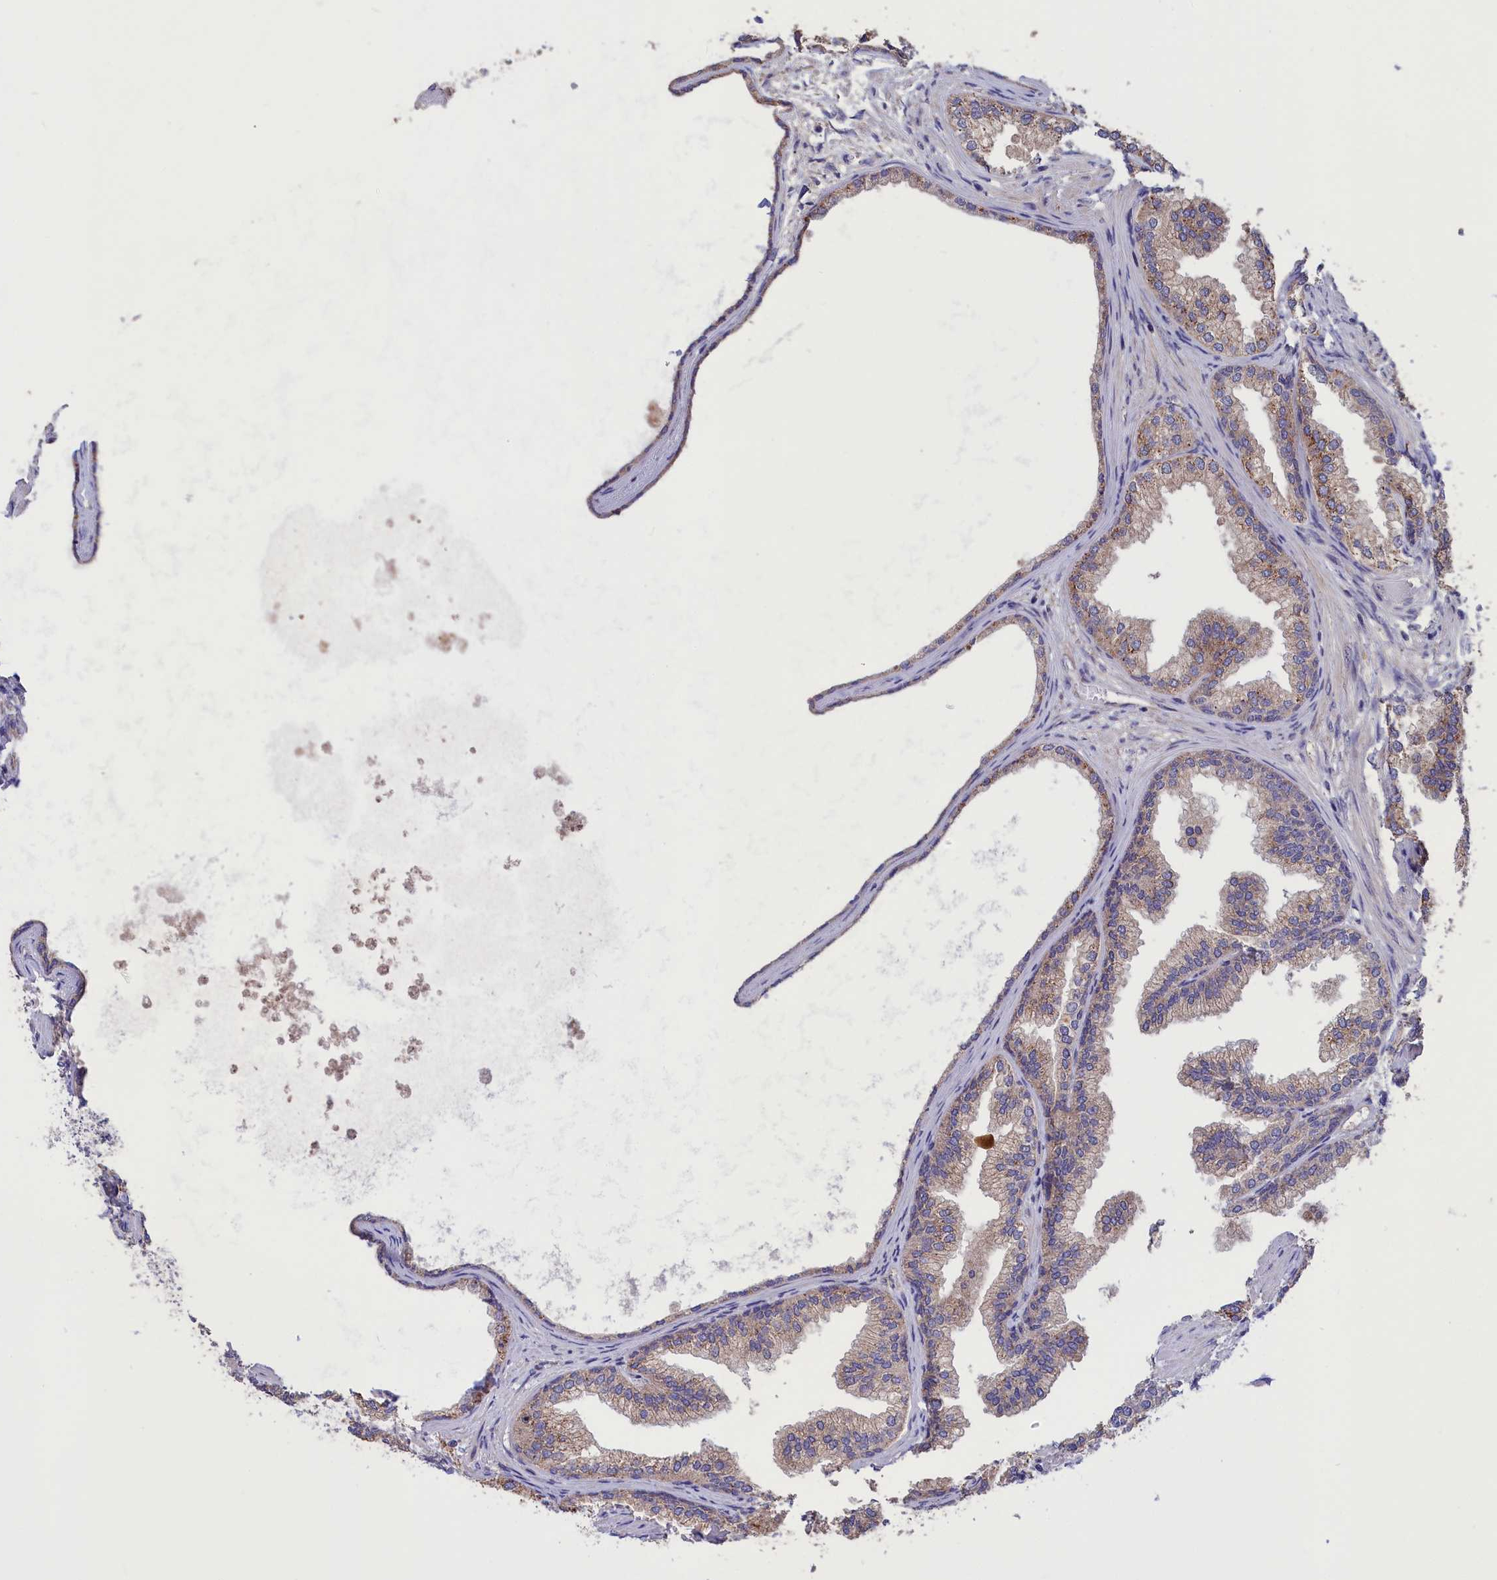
{"staining": {"intensity": "moderate", "quantity": "25%-75%", "location": "cytoplasmic/membranous"}, "tissue": "prostate", "cell_type": "Glandular cells", "image_type": "normal", "snomed": [{"axis": "morphology", "description": "Normal tissue, NOS"}, {"axis": "topography", "description": "Prostate"}], "caption": "Prostate stained with a brown dye reveals moderate cytoplasmic/membranous positive expression in about 25%-75% of glandular cells.", "gene": "CYP2U1", "patient": {"sex": "male", "age": 76}}